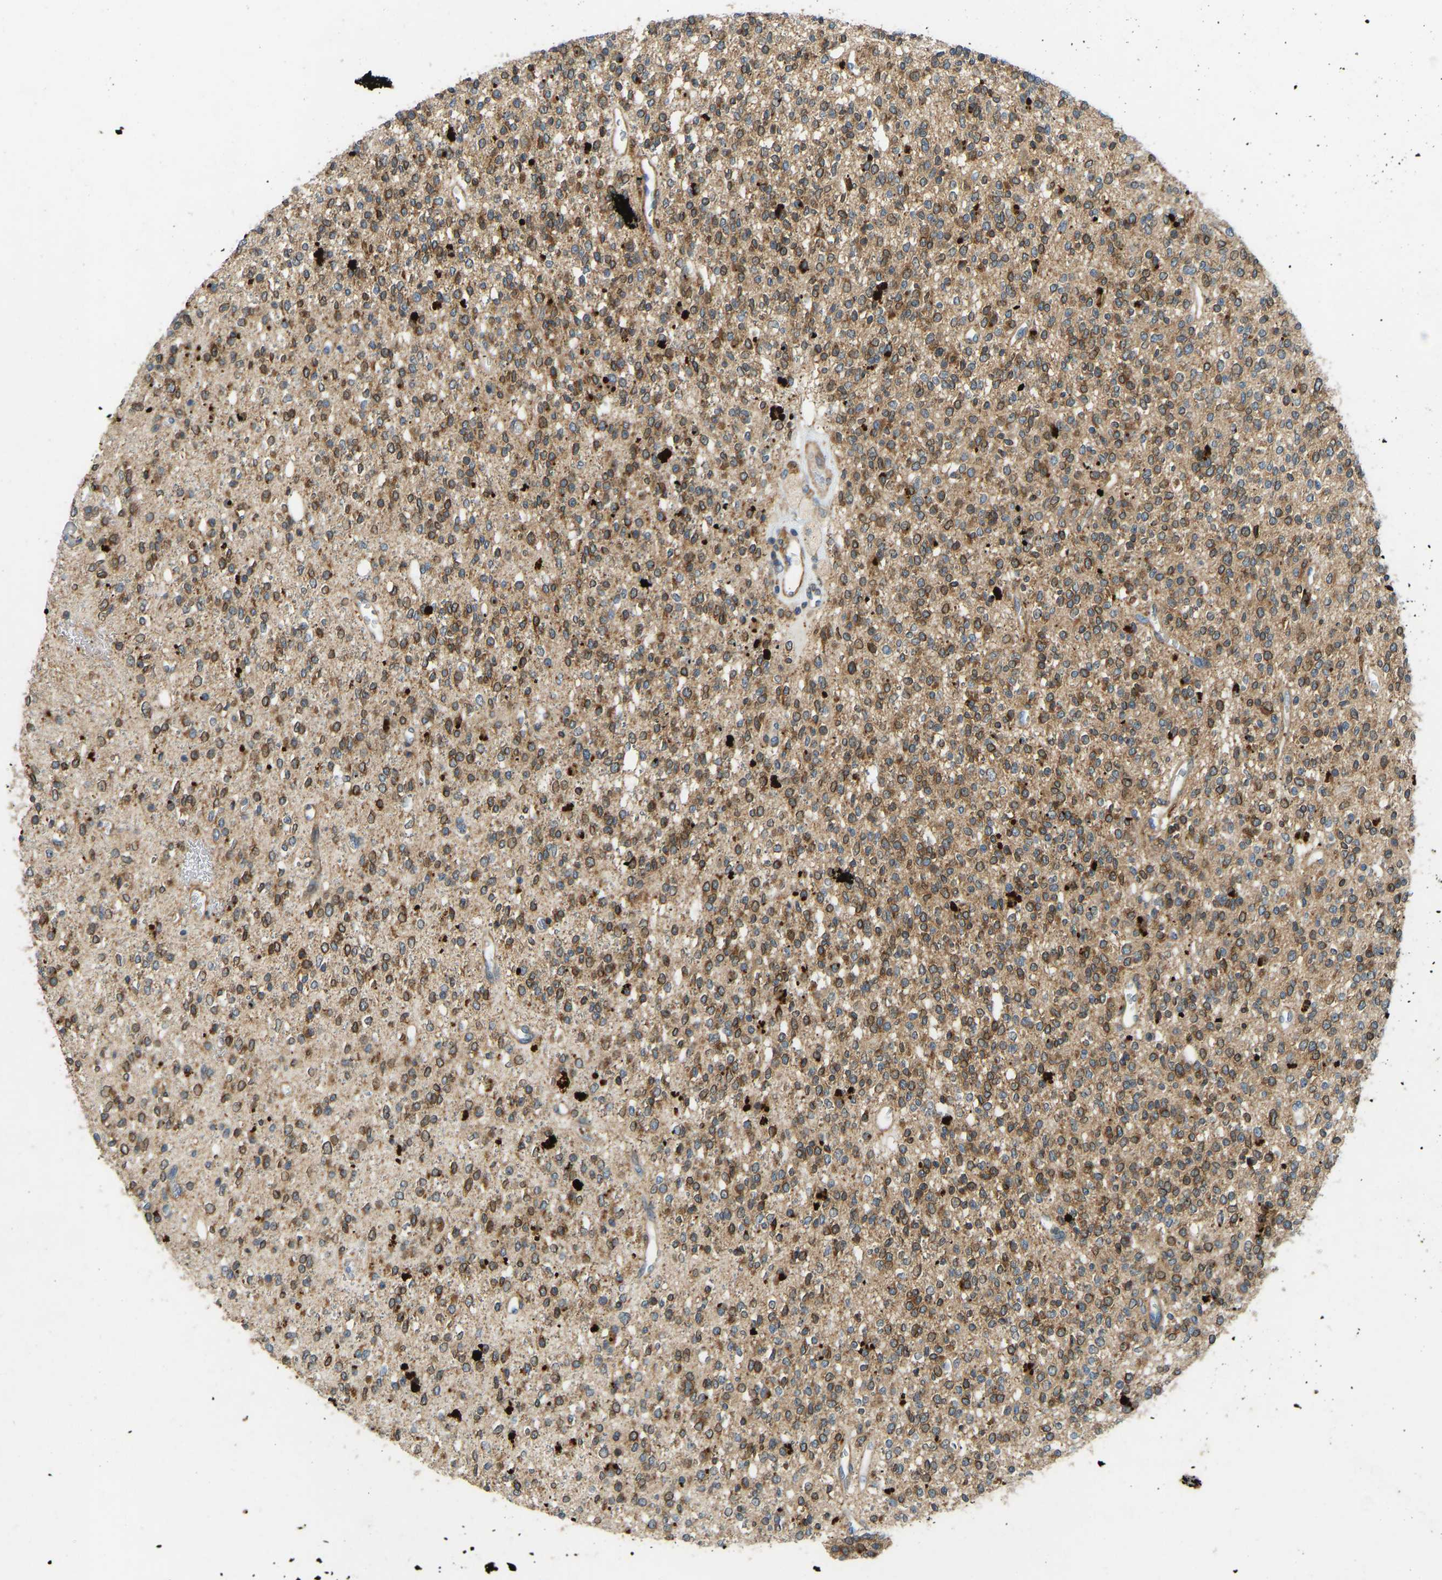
{"staining": {"intensity": "moderate", "quantity": ">75%", "location": "cytoplasmic/membranous"}, "tissue": "glioma", "cell_type": "Tumor cells", "image_type": "cancer", "snomed": [{"axis": "morphology", "description": "Glioma, malignant, High grade"}, {"axis": "topography", "description": "Brain"}], "caption": "This is a histology image of IHC staining of malignant high-grade glioma, which shows moderate positivity in the cytoplasmic/membranous of tumor cells.", "gene": "OS9", "patient": {"sex": "male", "age": 34}}